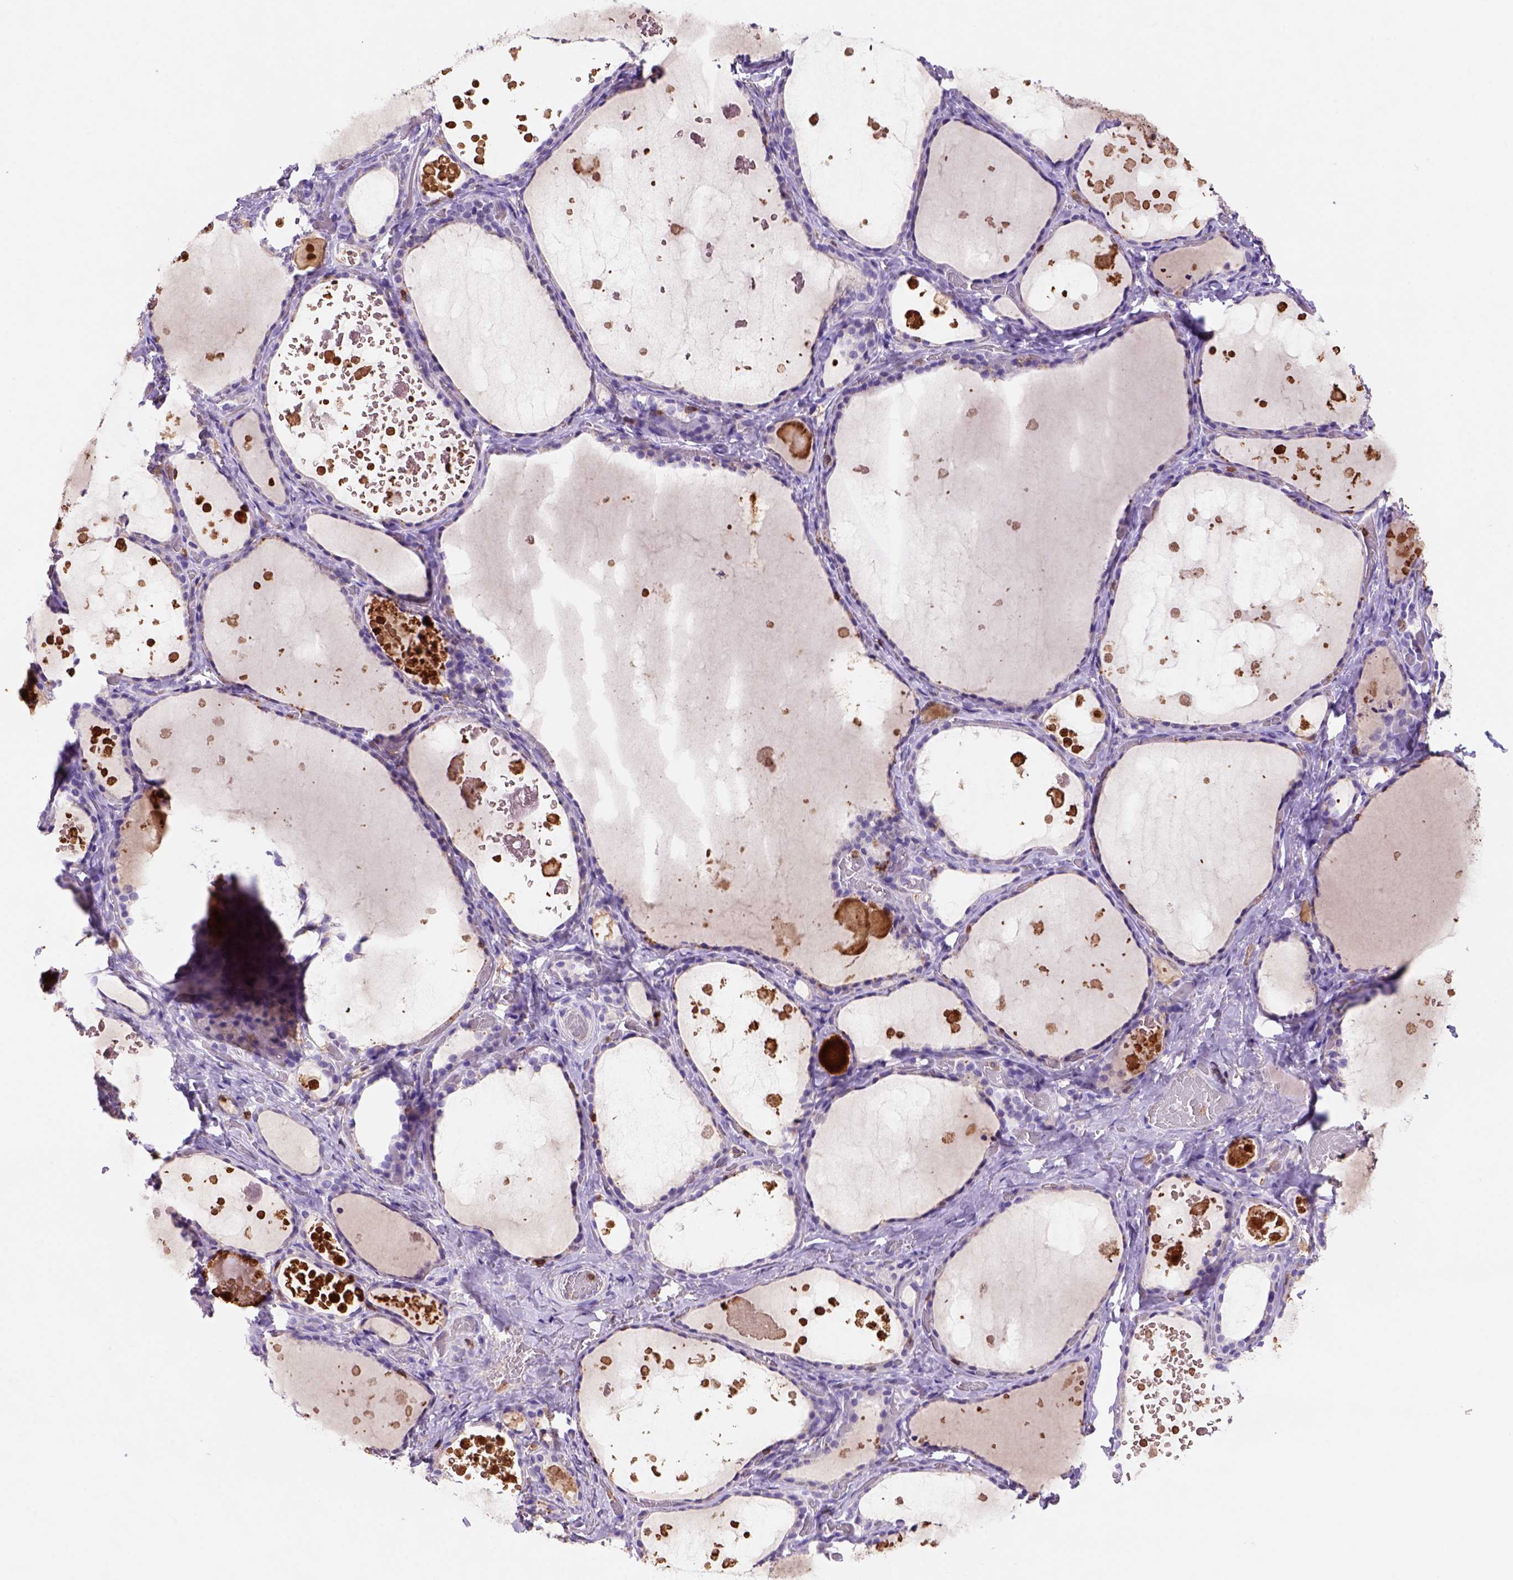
{"staining": {"intensity": "negative", "quantity": "none", "location": "none"}, "tissue": "thyroid gland", "cell_type": "Glandular cells", "image_type": "normal", "snomed": [{"axis": "morphology", "description": "Normal tissue, NOS"}, {"axis": "topography", "description": "Thyroid gland"}], "caption": "Immunohistochemistry micrograph of normal human thyroid gland stained for a protein (brown), which displays no positivity in glandular cells. Nuclei are stained in blue.", "gene": "INPP5D", "patient": {"sex": "female", "age": 56}}